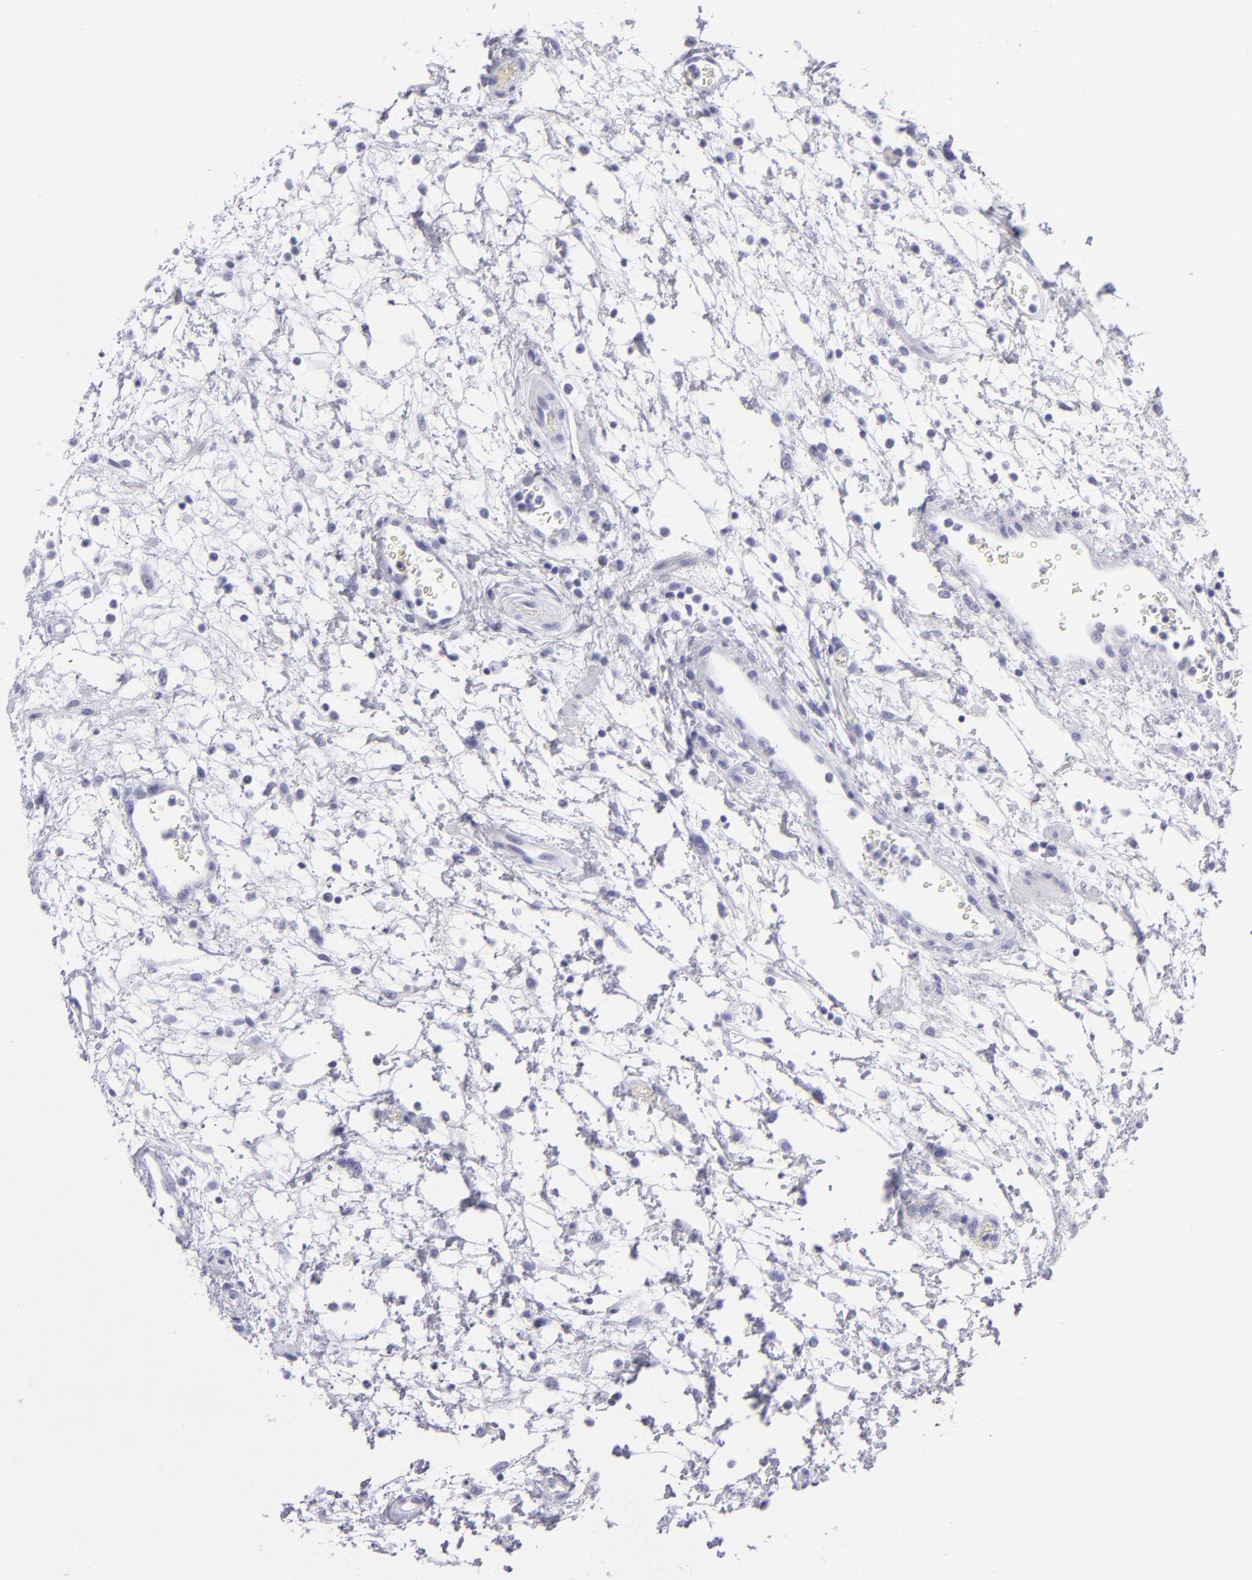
{"staining": {"intensity": "negative", "quantity": "none", "location": "none"}, "tissue": "urinary bladder", "cell_type": "Urothelial cells", "image_type": "normal", "snomed": [{"axis": "morphology", "description": "Normal tissue, NOS"}, {"axis": "topography", "description": "Smooth muscle"}, {"axis": "topography", "description": "Urinary bladder"}], "caption": "High magnification brightfield microscopy of benign urinary bladder stained with DAB (brown) and counterstained with hematoxylin (blue): urothelial cells show no significant positivity.", "gene": "PVALB", "patient": {"sex": "male", "age": 35}}